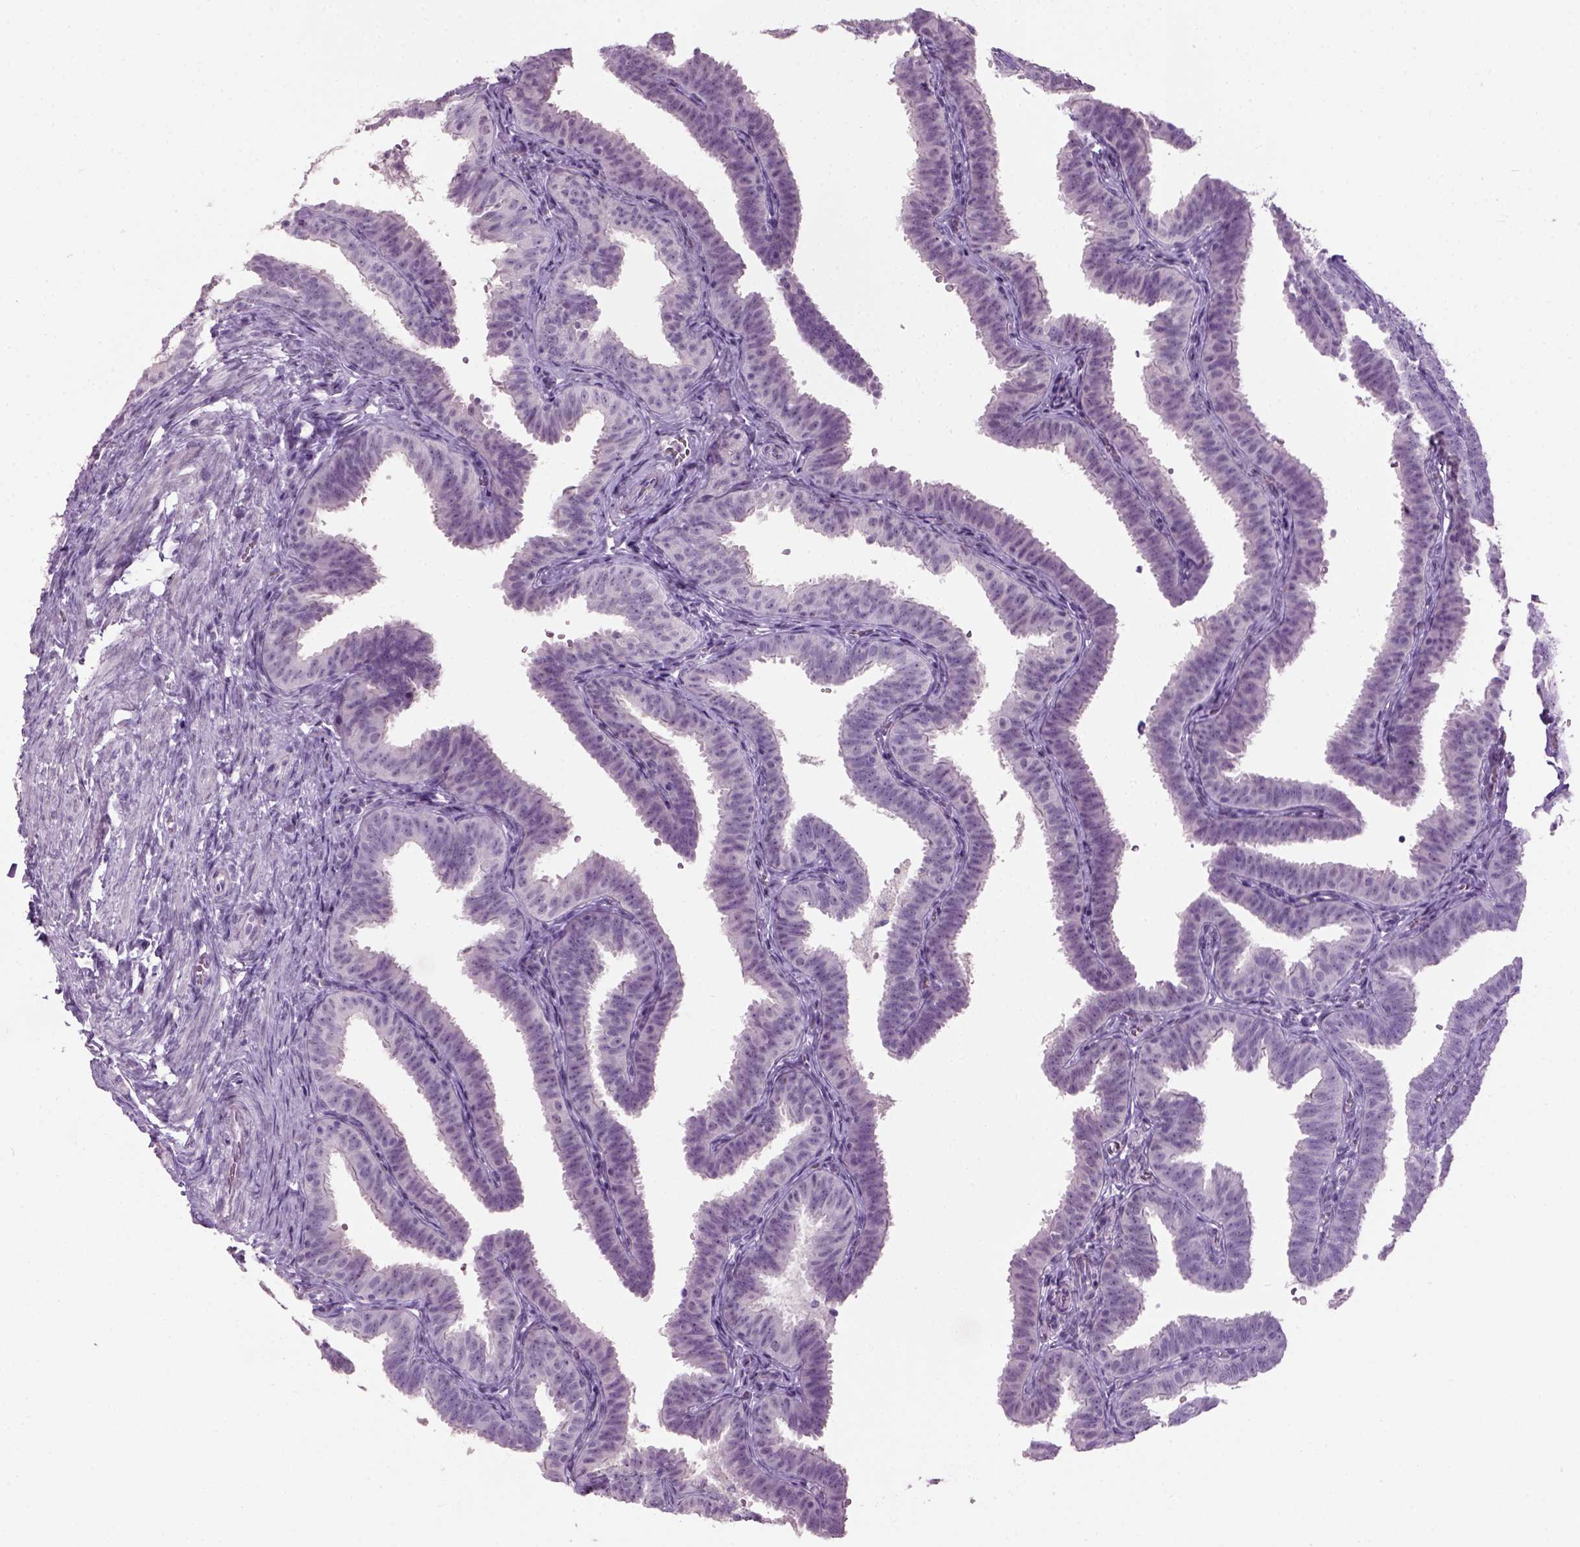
{"staining": {"intensity": "negative", "quantity": "none", "location": "none"}, "tissue": "fallopian tube", "cell_type": "Glandular cells", "image_type": "normal", "snomed": [{"axis": "morphology", "description": "Normal tissue, NOS"}, {"axis": "topography", "description": "Fallopian tube"}], "caption": "This is an IHC histopathology image of benign human fallopian tube. There is no staining in glandular cells.", "gene": "GABRB2", "patient": {"sex": "female", "age": 25}}